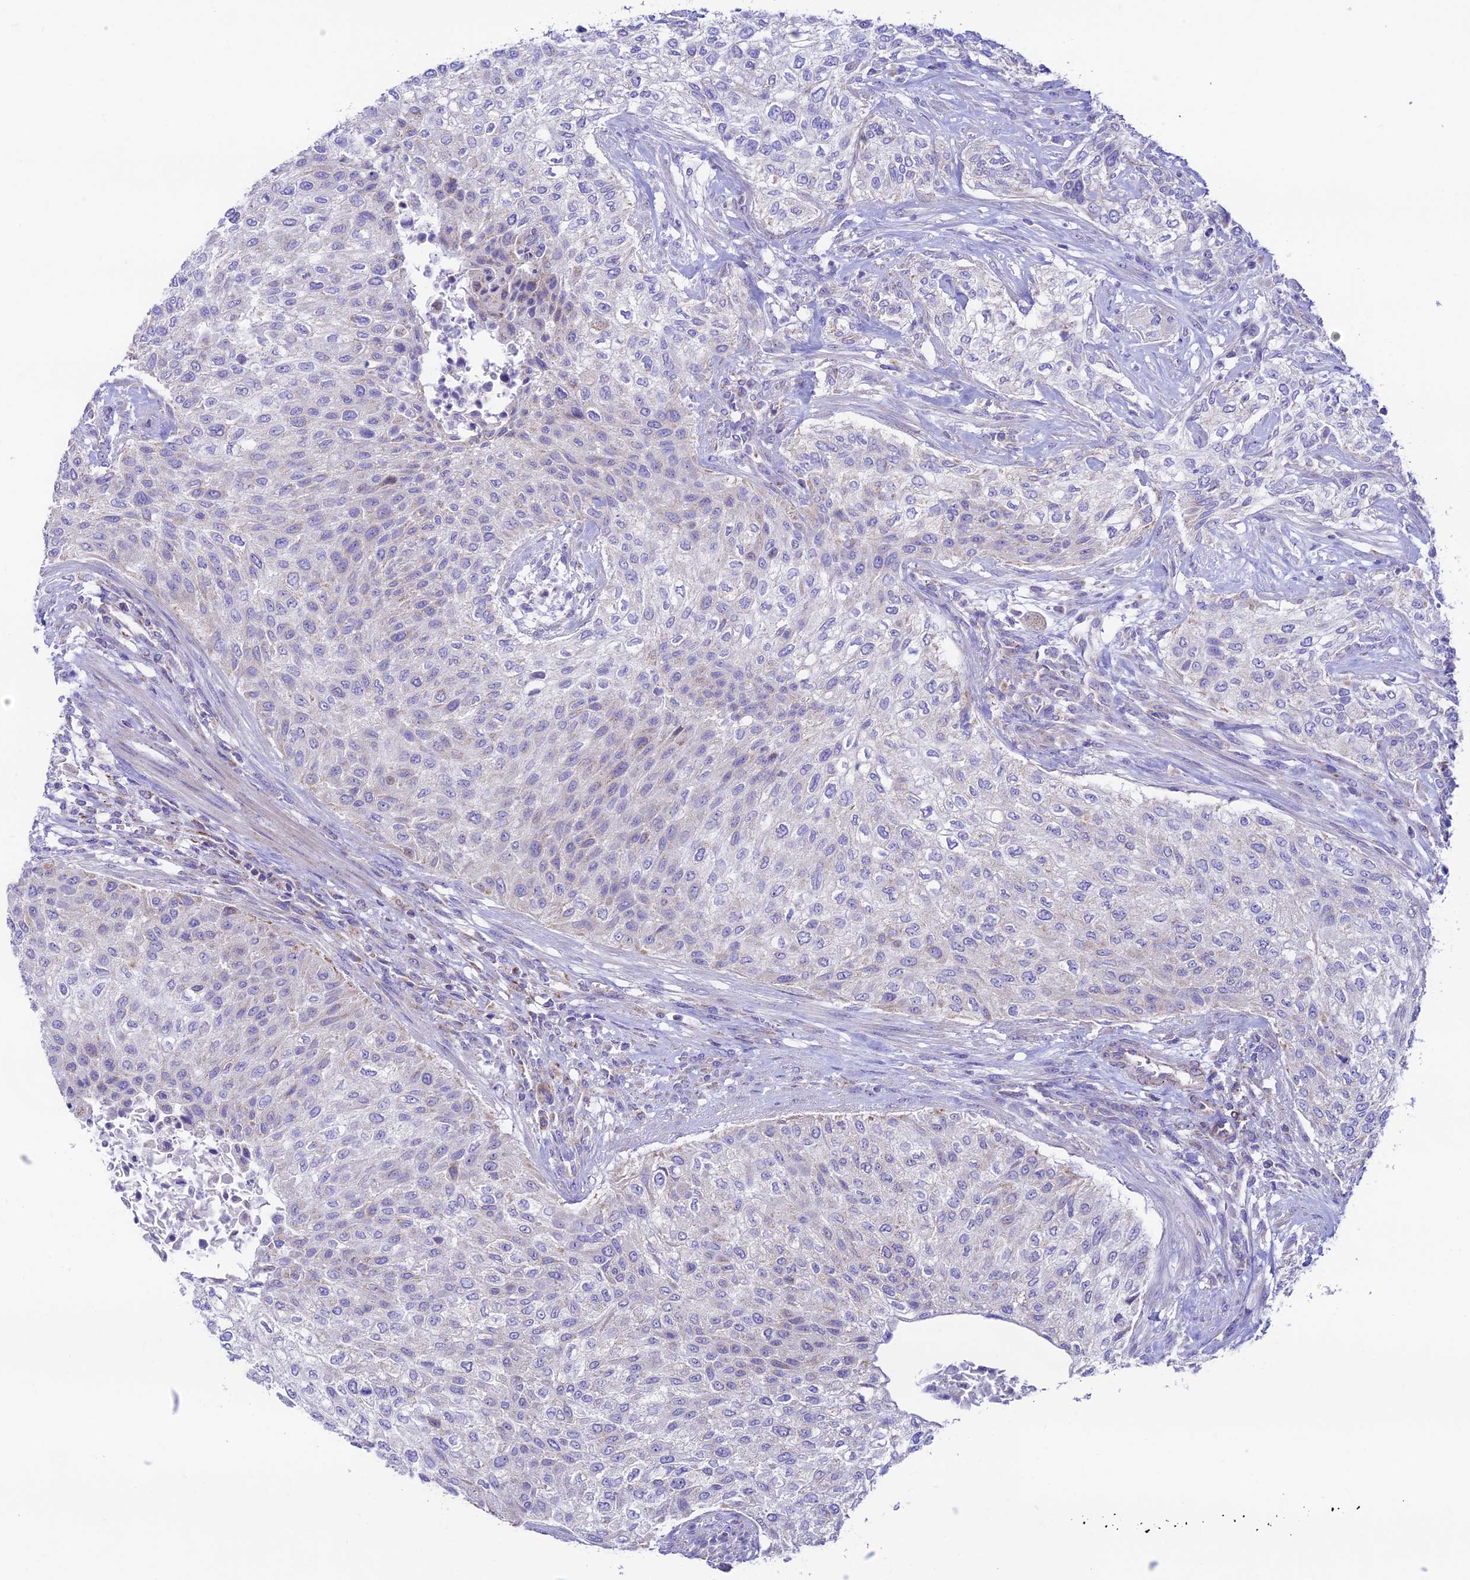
{"staining": {"intensity": "negative", "quantity": "none", "location": "none"}, "tissue": "urothelial cancer", "cell_type": "Tumor cells", "image_type": "cancer", "snomed": [{"axis": "morphology", "description": "Normal tissue, NOS"}, {"axis": "morphology", "description": "Urothelial carcinoma, NOS"}, {"axis": "topography", "description": "Urinary bladder"}, {"axis": "topography", "description": "Peripheral nerve tissue"}], "caption": "A histopathology image of human transitional cell carcinoma is negative for staining in tumor cells.", "gene": "HSDL2", "patient": {"sex": "male", "age": 35}}